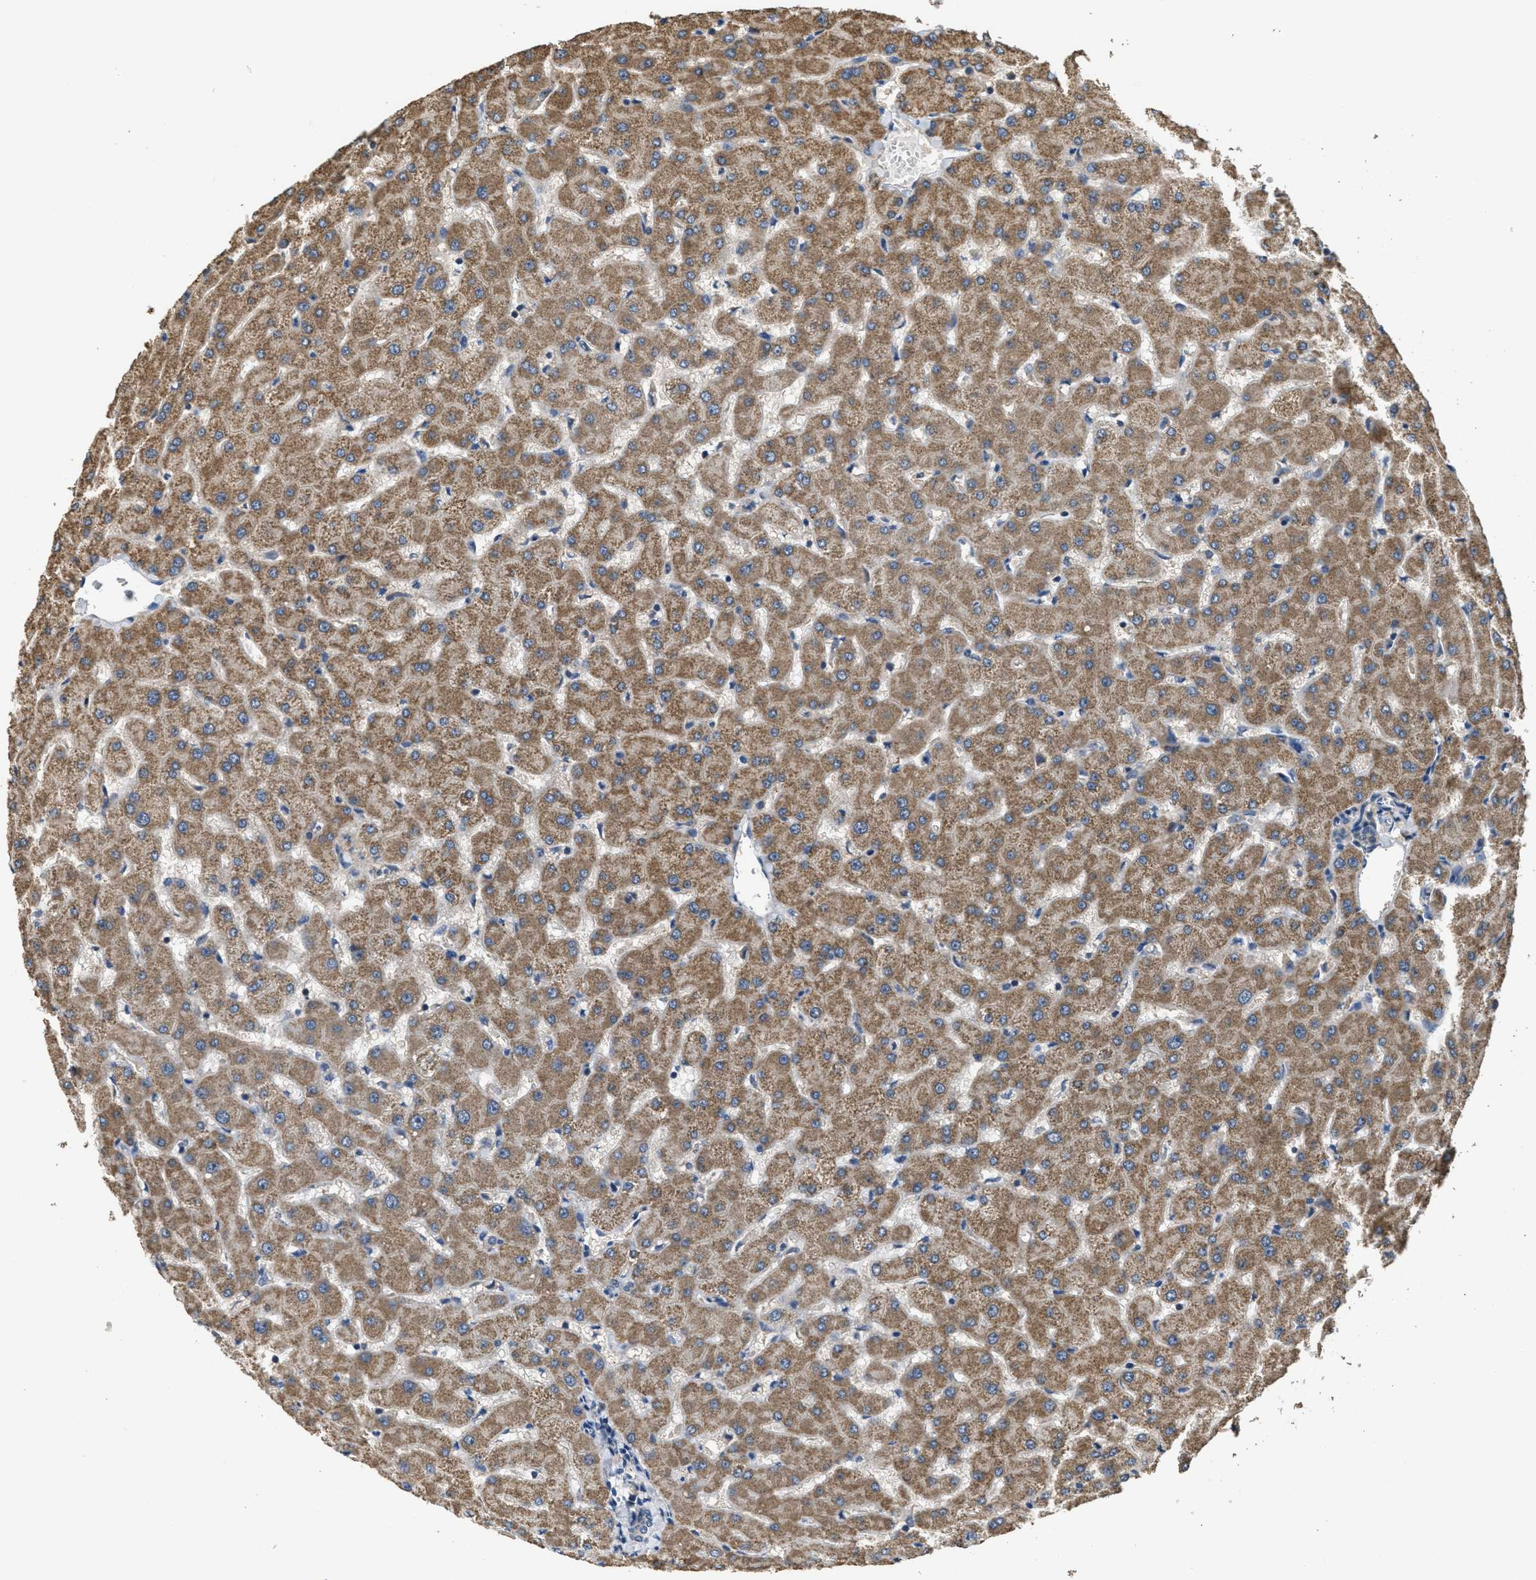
{"staining": {"intensity": "weak", "quantity": "25%-75%", "location": "cytoplasmic/membranous"}, "tissue": "liver", "cell_type": "Cholangiocytes", "image_type": "normal", "snomed": [{"axis": "morphology", "description": "Normal tissue, NOS"}, {"axis": "topography", "description": "Liver"}], "caption": "Immunohistochemistry (DAB) staining of unremarkable human liver displays weak cytoplasmic/membranous protein positivity in approximately 25%-75% of cholangiocytes. The staining was performed using DAB to visualize the protein expression in brown, while the nuclei were stained in blue with hematoxylin (Magnification: 20x).", "gene": "THBS2", "patient": {"sex": "female", "age": 63}}